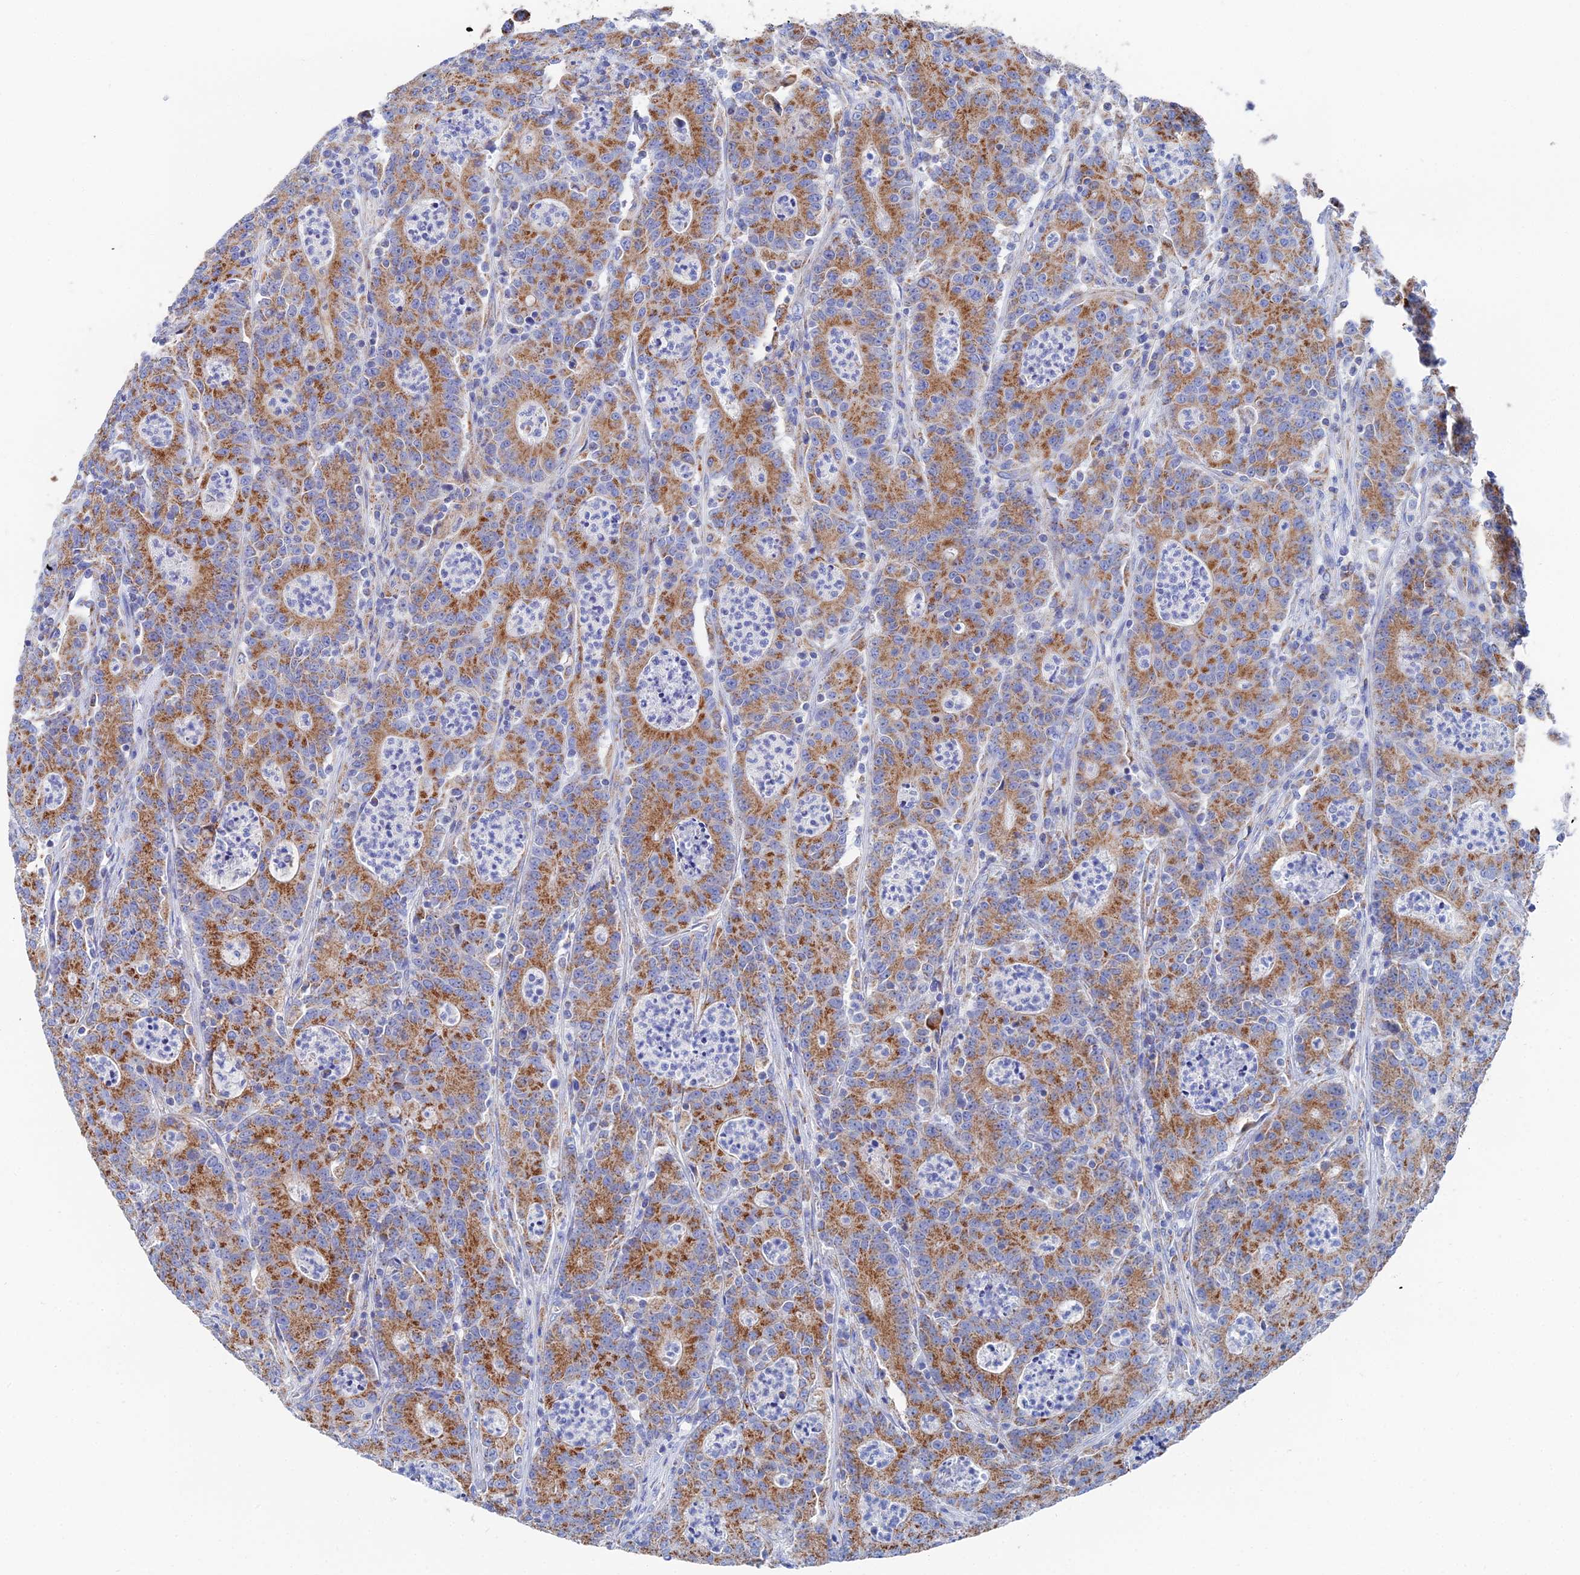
{"staining": {"intensity": "moderate", "quantity": ">75%", "location": "cytoplasmic/membranous"}, "tissue": "colorectal cancer", "cell_type": "Tumor cells", "image_type": "cancer", "snomed": [{"axis": "morphology", "description": "Adenocarcinoma, NOS"}, {"axis": "topography", "description": "Colon"}], "caption": "Immunohistochemistry staining of colorectal cancer (adenocarcinoma), which displays medium levels of moderate cytoplasmic/membranous positivity in about >75% of tumor cells indicating moderate cytoplasmic/membranous protein expression. The staining was performed using DAB (3,3'-diaminobenzidine) (brown) for protein detection and nuclei were counterstained in hematoxylin (blue).", "gene": "IFT80", "patient": {"sex": "male", "age": 83}}